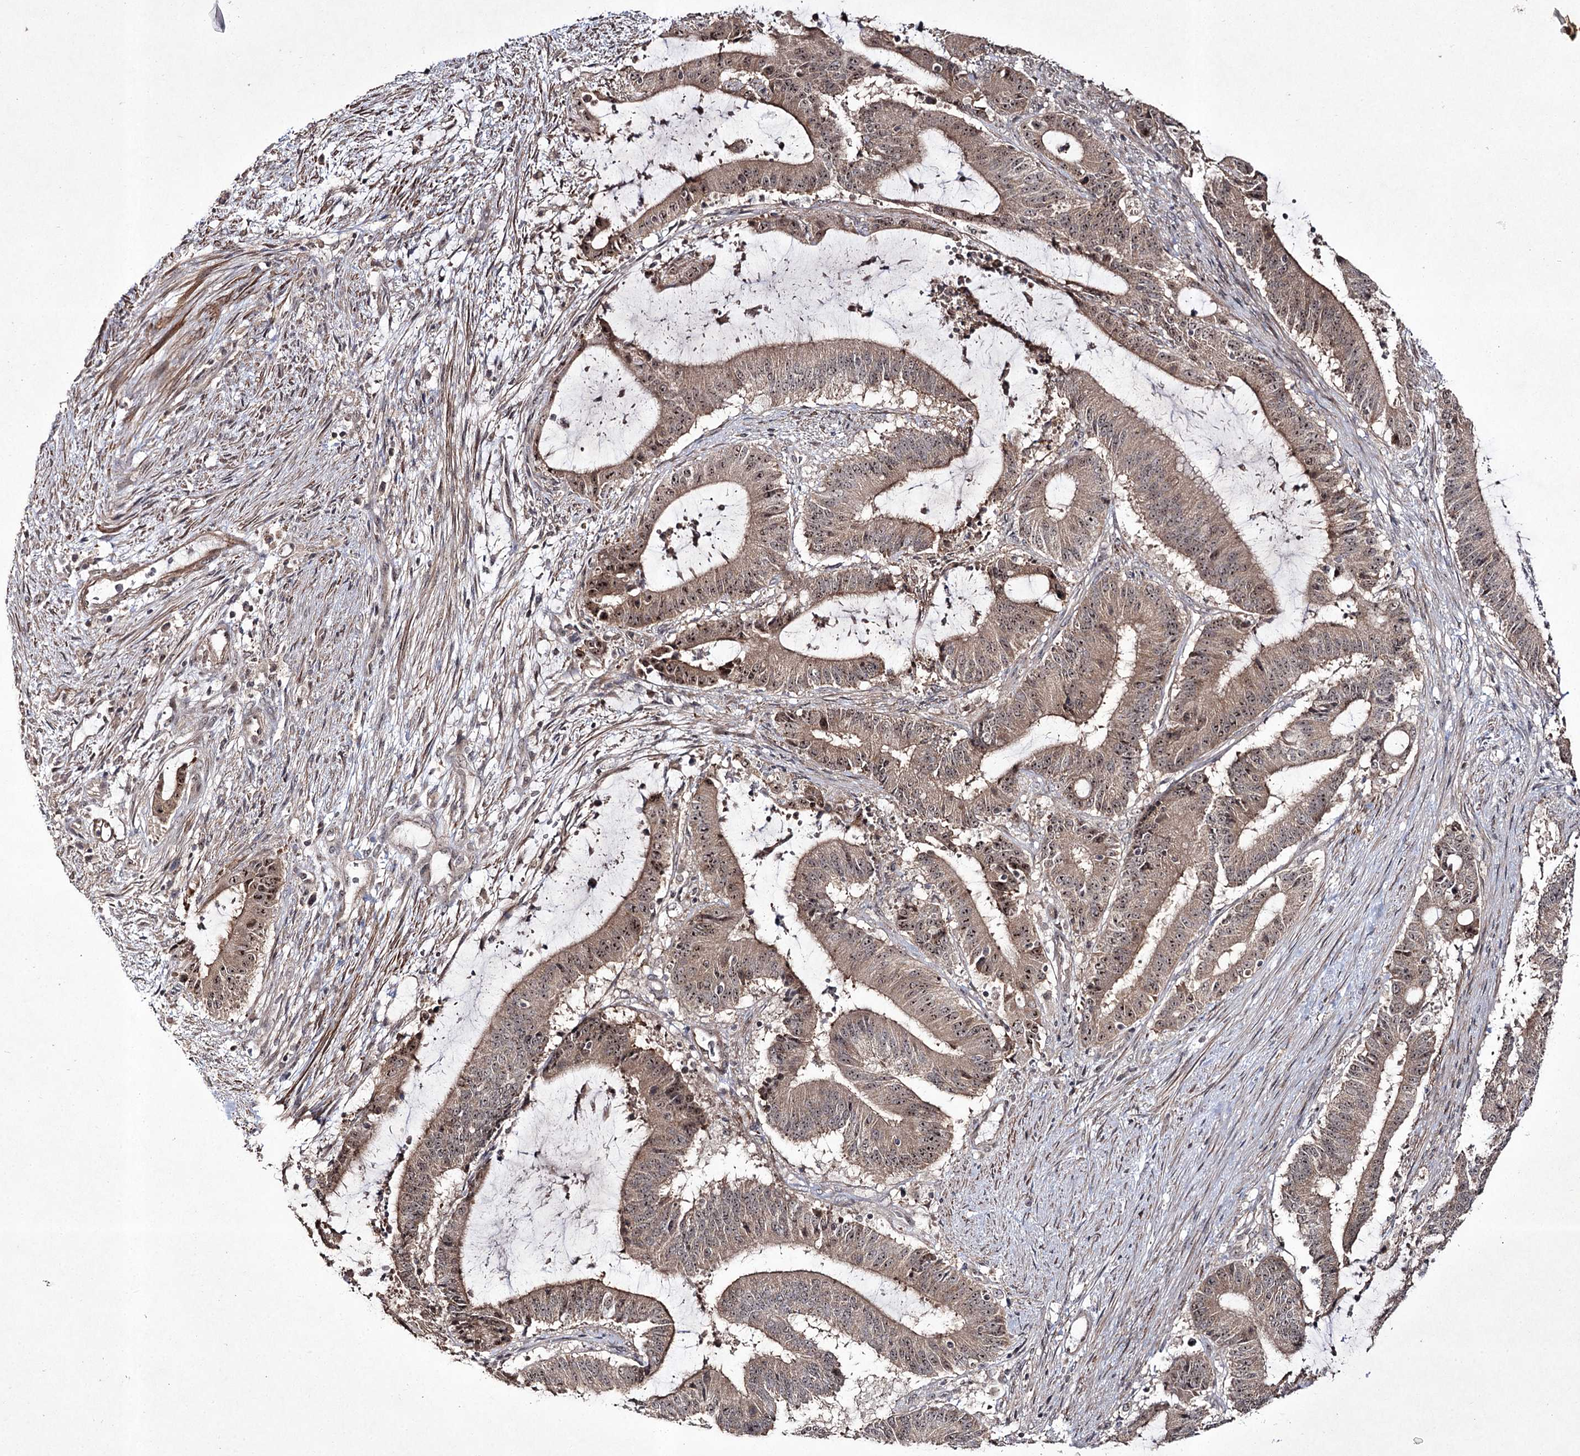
{"staining": {"intensity": "weak", "quantity": ">75%", "location": "nuclear"}, "tissue": "liver cancer", "cell_type": "Tumor cells", "image_type": "cancer", "snomed": [{"axis": "morphology", "description": "Normal tissue, NOS"}, {"axis": "morphology", "description": "Cholangiocarcinoma"}, {"axis": "topography", "description": "Liver"}, {"axis": "topography", "description": "Peripheral nerve tissue"}], "caption": "Brown immunohistochemical staining in liver cholangiocarcinoma shows weak nuclear staining in approximately >75% of tumor cells. Using DAB (brown) and hematoxylin (blue) stains, captured at high magnification using brightfield microscopy.", "gene": "CCDC59", "patient": {"sex": "female", "age": 73}}